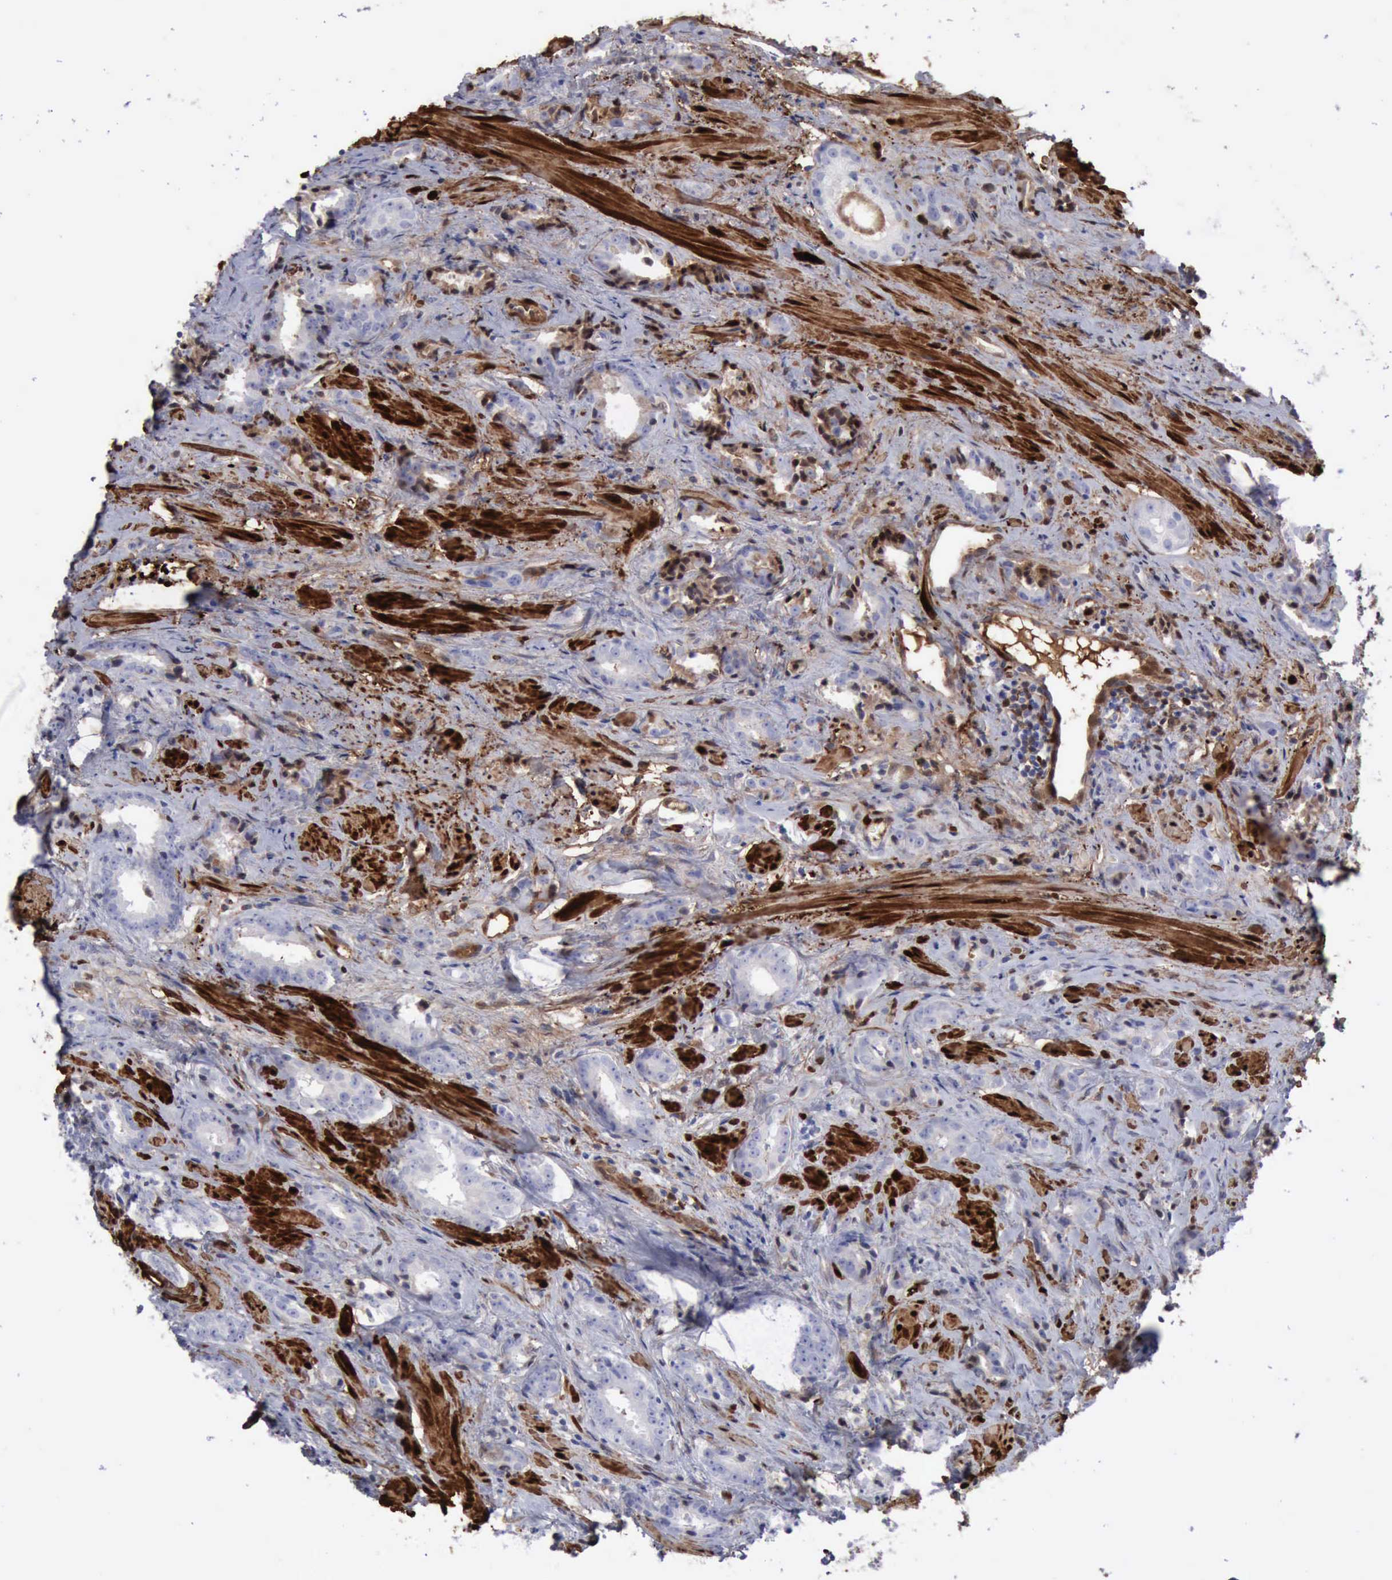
{"staining": {"intensity": "negative", "quantity": "none", "location": "none"}, "tissue": "prostate cancer", "cell_type": "Tumor cells", "image_type": "cancer", "snomed": [{"axis": "morphology", "description": "Adenocarcinoma, Medium grade"}, {"axis": "topography", "description": "Prostate"}], "caption": "Micrograph shows no significant protein expression in tumor cells of prostate medium-grade adenocarcinoma. (Immunohistochemistry (ihc), brightfield microscopy, high magnification).", "gene": "FHL1", "patient": {"sex": "male", "age": 53}}